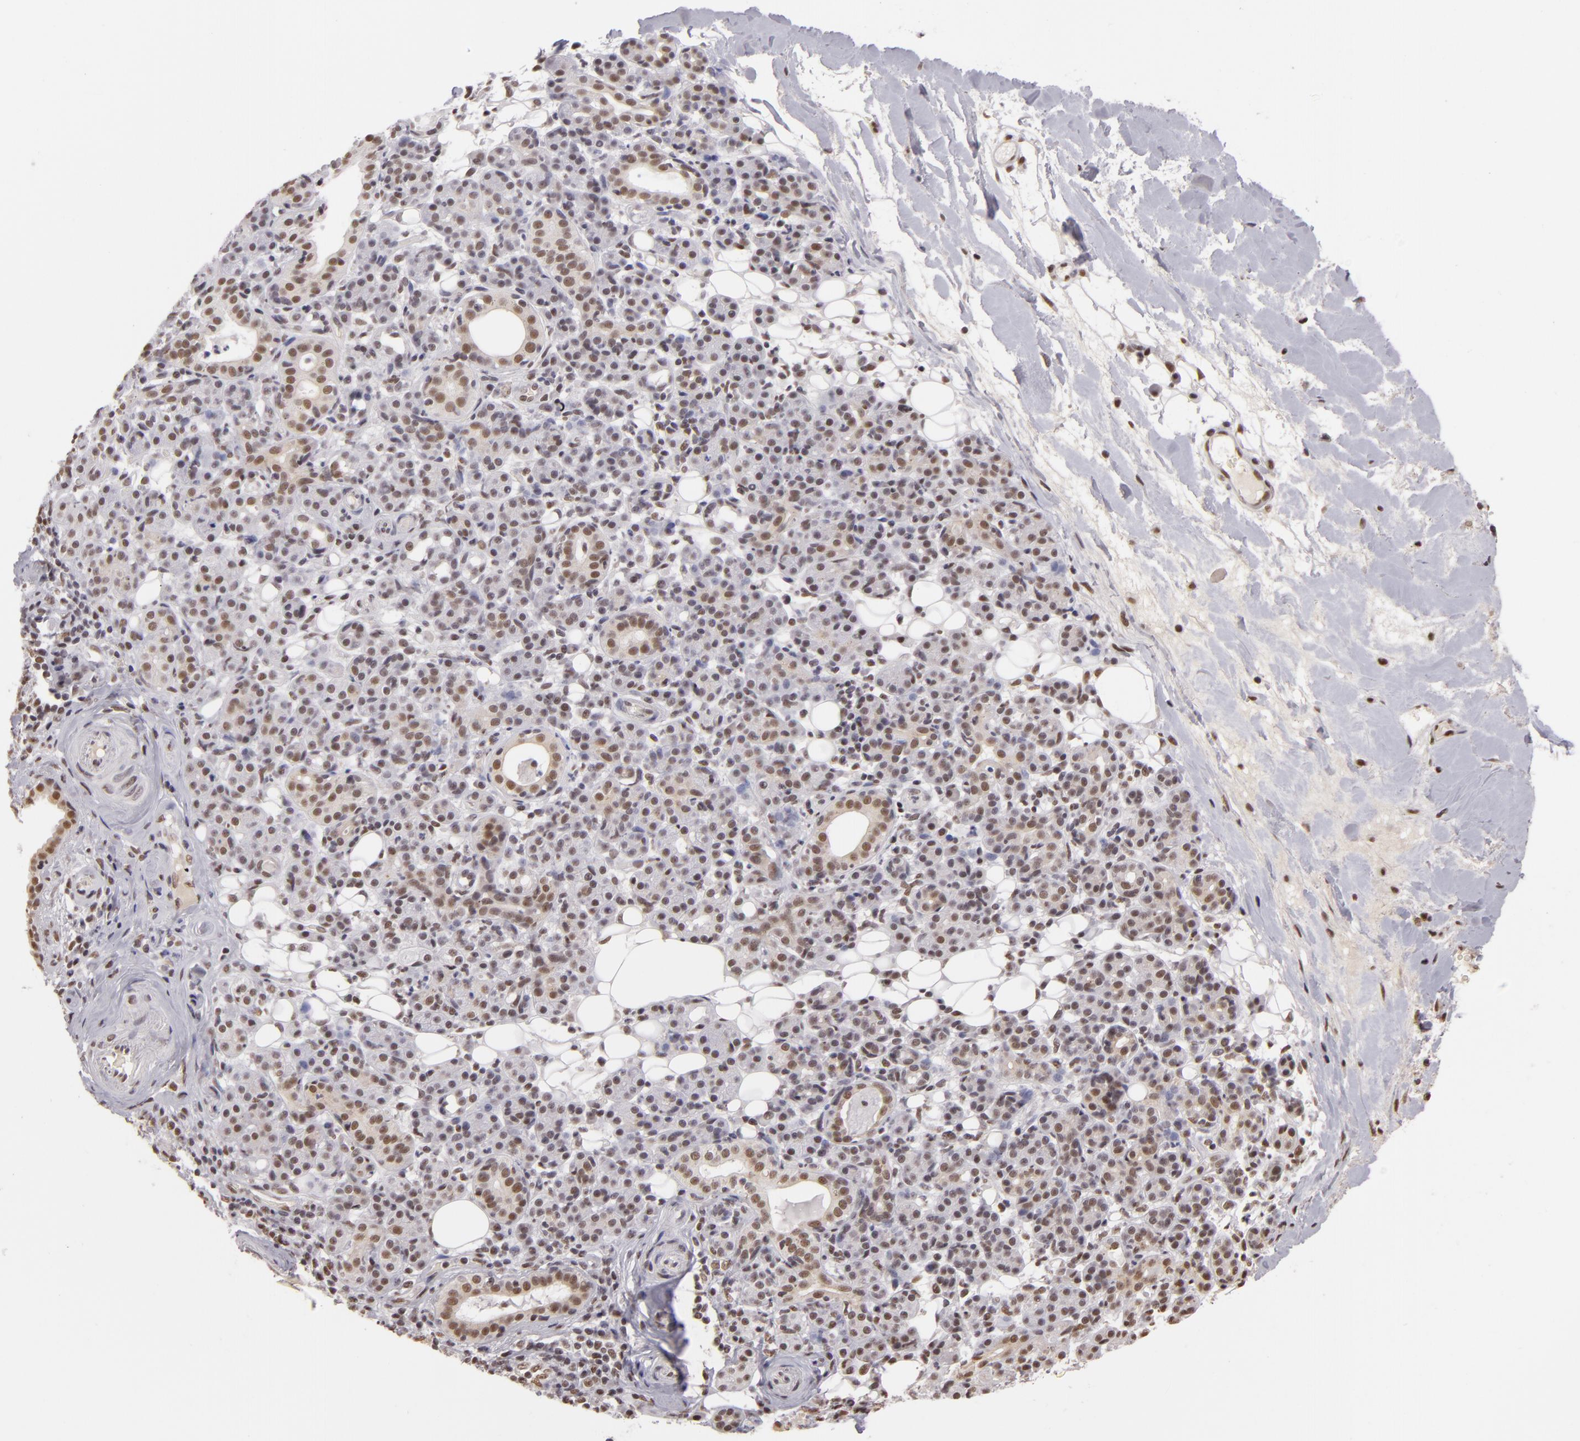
{"staining": {"intensity": "moderate", "quantity": ">75%", "location": "nuclear"}, "tissue": "skin cancer", "cell_type": "Tumor cells", "image_type": "cancer", "snomed": [{"axis": "morphology", "description": "Squamous cell carcinoma, NOS"}, {"axis": "topography", "description": "Skin"}], "caption": "Immunohistochemistry (IHC) (DAB (3,3'-diaminobenzidine)) staining of skin cancer exhibits moderate nuclear protein staining in approximately >75% of tumor cells.", "gene": "INTS6", "patient": {"sex": "male", "age": 84}}